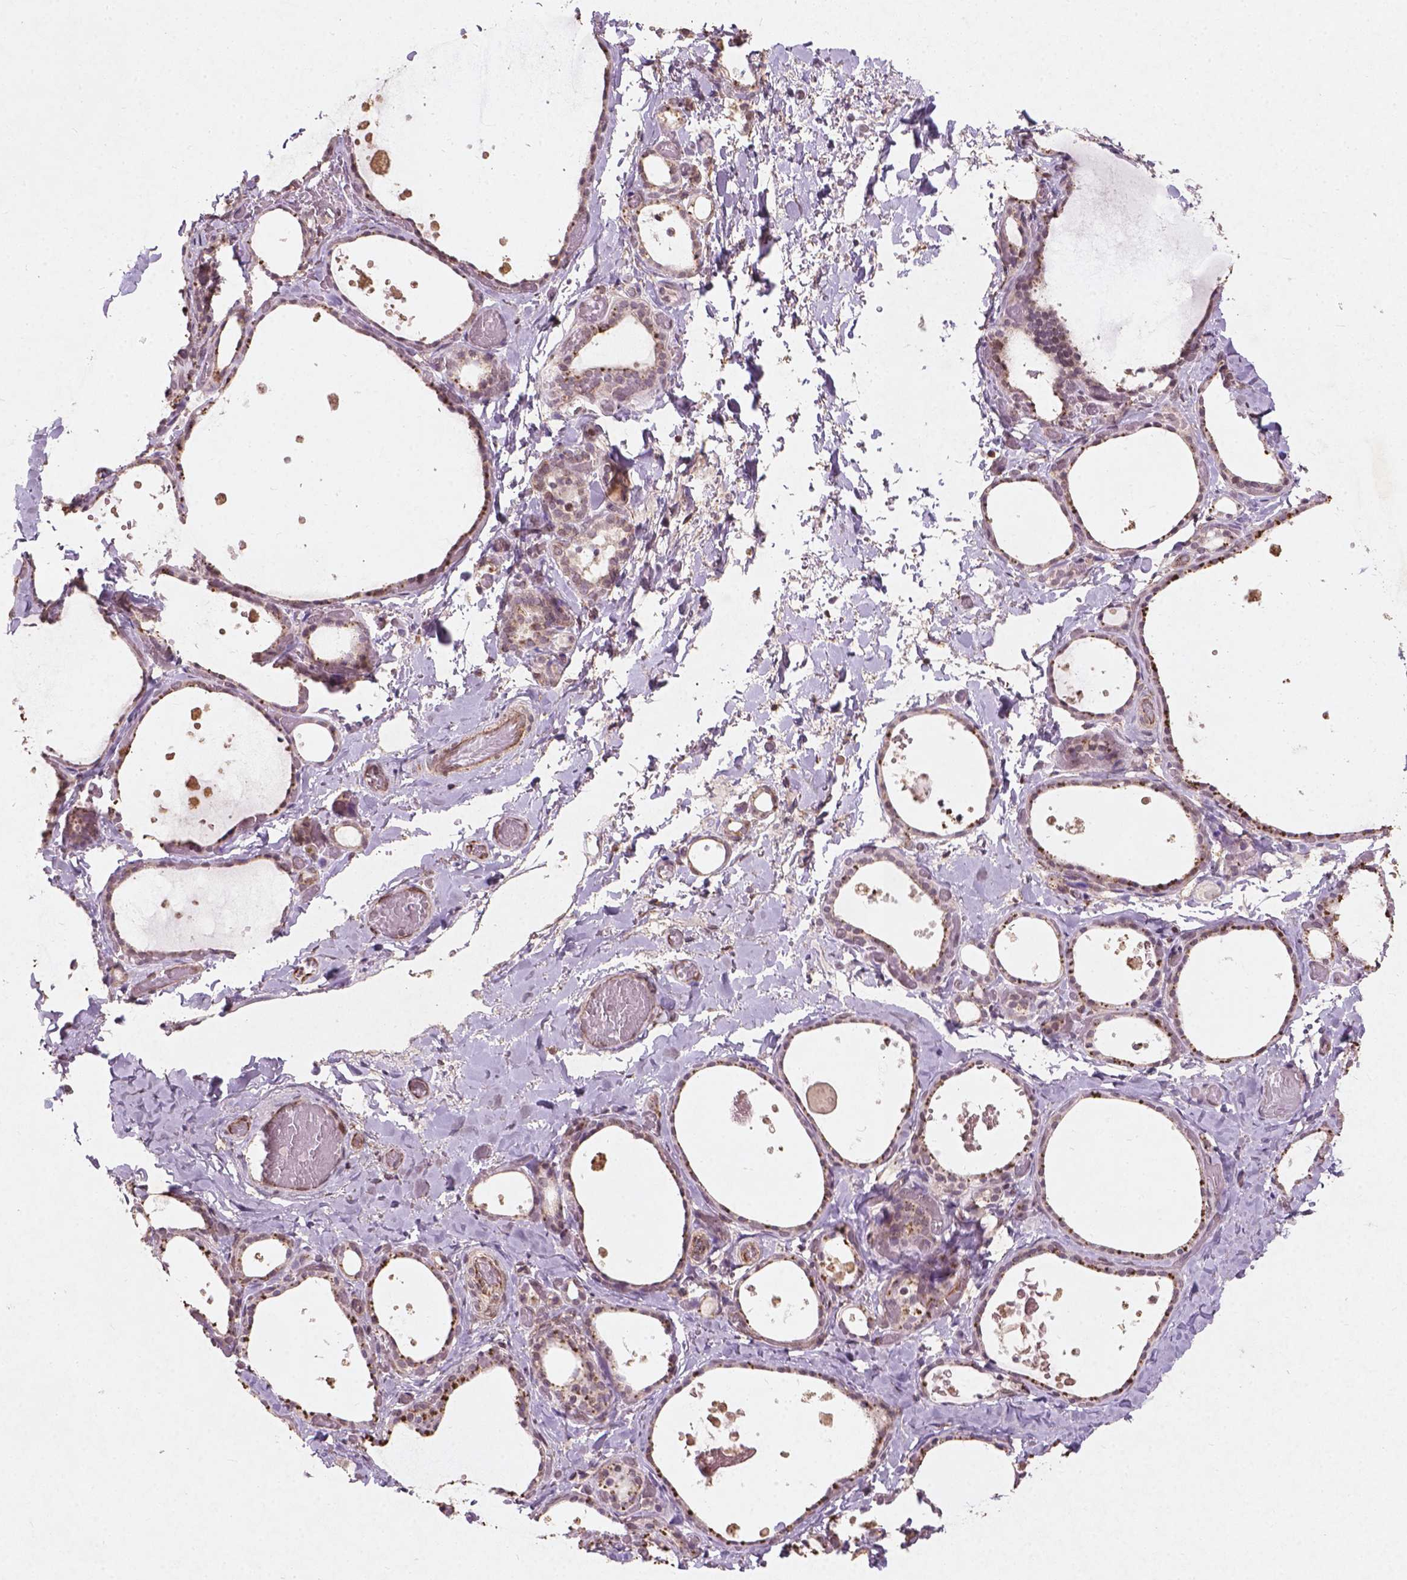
{"staining": {"intensity": "moderate", "quantity": "<25%", "location": "cytoplasmic/membranous"}, "tissue": "thyroid gland", "cell_type": "Glandular cells", "image_type": "normal", "snomed": [{"axis": "morphology", "description": "Normal tissue, NOS"}, {"axis": "topography", "description": "Thyroid gland"}], "caption": "Immunohistochemistry (IHC) staining of benign thyroid gland, which exhibits low levels of moderate cytoplasmic/membranous staining in approximately <25% of glandular cells indicating moderate cytoplasmic/membranous protein expression. The staining was performed using DAB (3,3'-diaminobenzidine) (brown) for protein detection and nuclei were counterstained in hematoxylin (blue).", "gene": "SMAD2", "patient": {"sex": "female", "age": 56}}